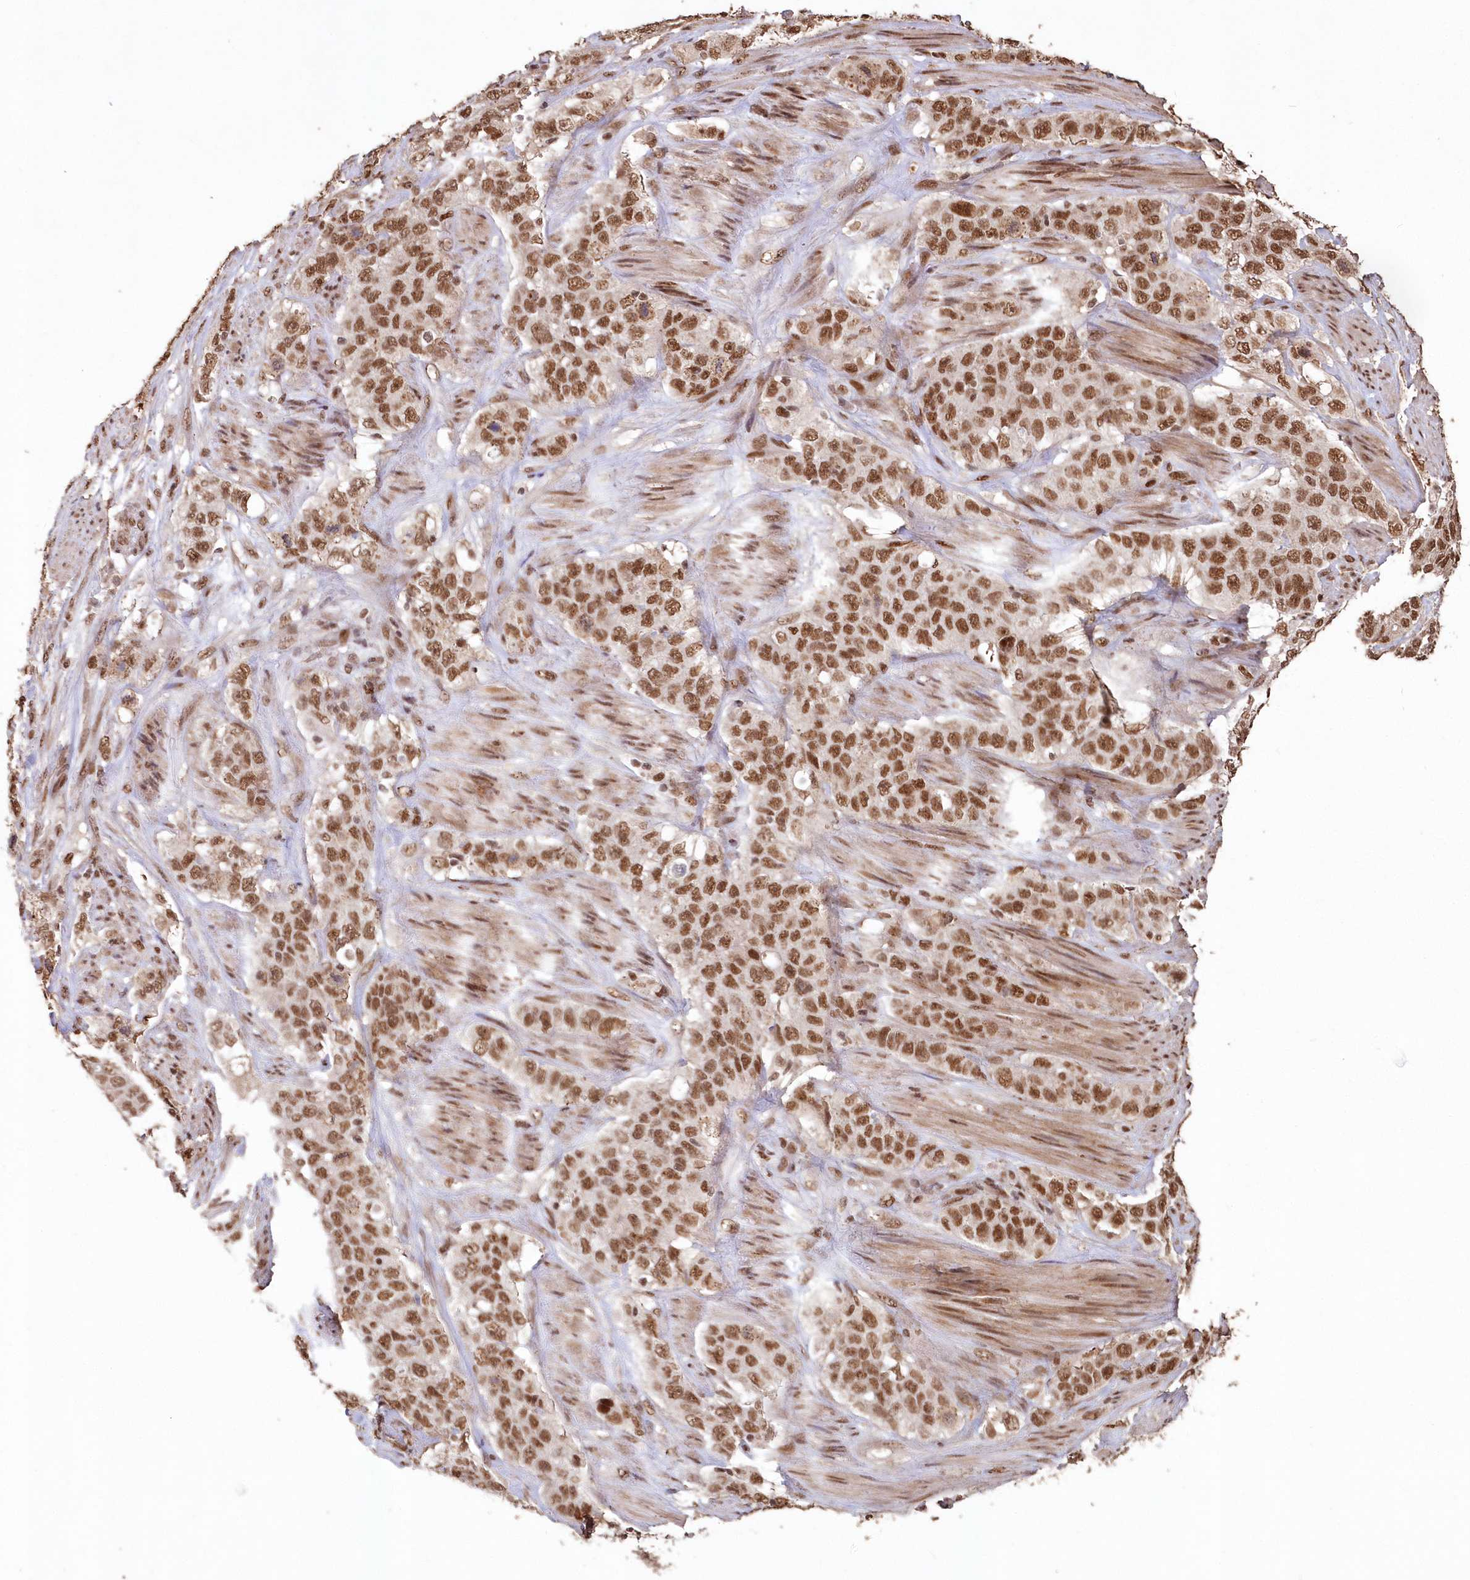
{"staining": {"intensity": "moderate", "quantity": ">75%", "location": "nuclear"}, "tissue": "stomach cancer", "cell_type": "Tumor cells", "image_type": "cancer", "snomed": [{"axis": "morphology", "description": "Adenocarcinoma, NOS"}, {"axis": "topography", "description": "Stomach"}], "caption": "Human stomach cancer (adenocarcinoma) stained with a protein marker shows moderate staining in tumor cells.", "gene": "PDS5A", "patient": {"sex": "male", "age": 48}}